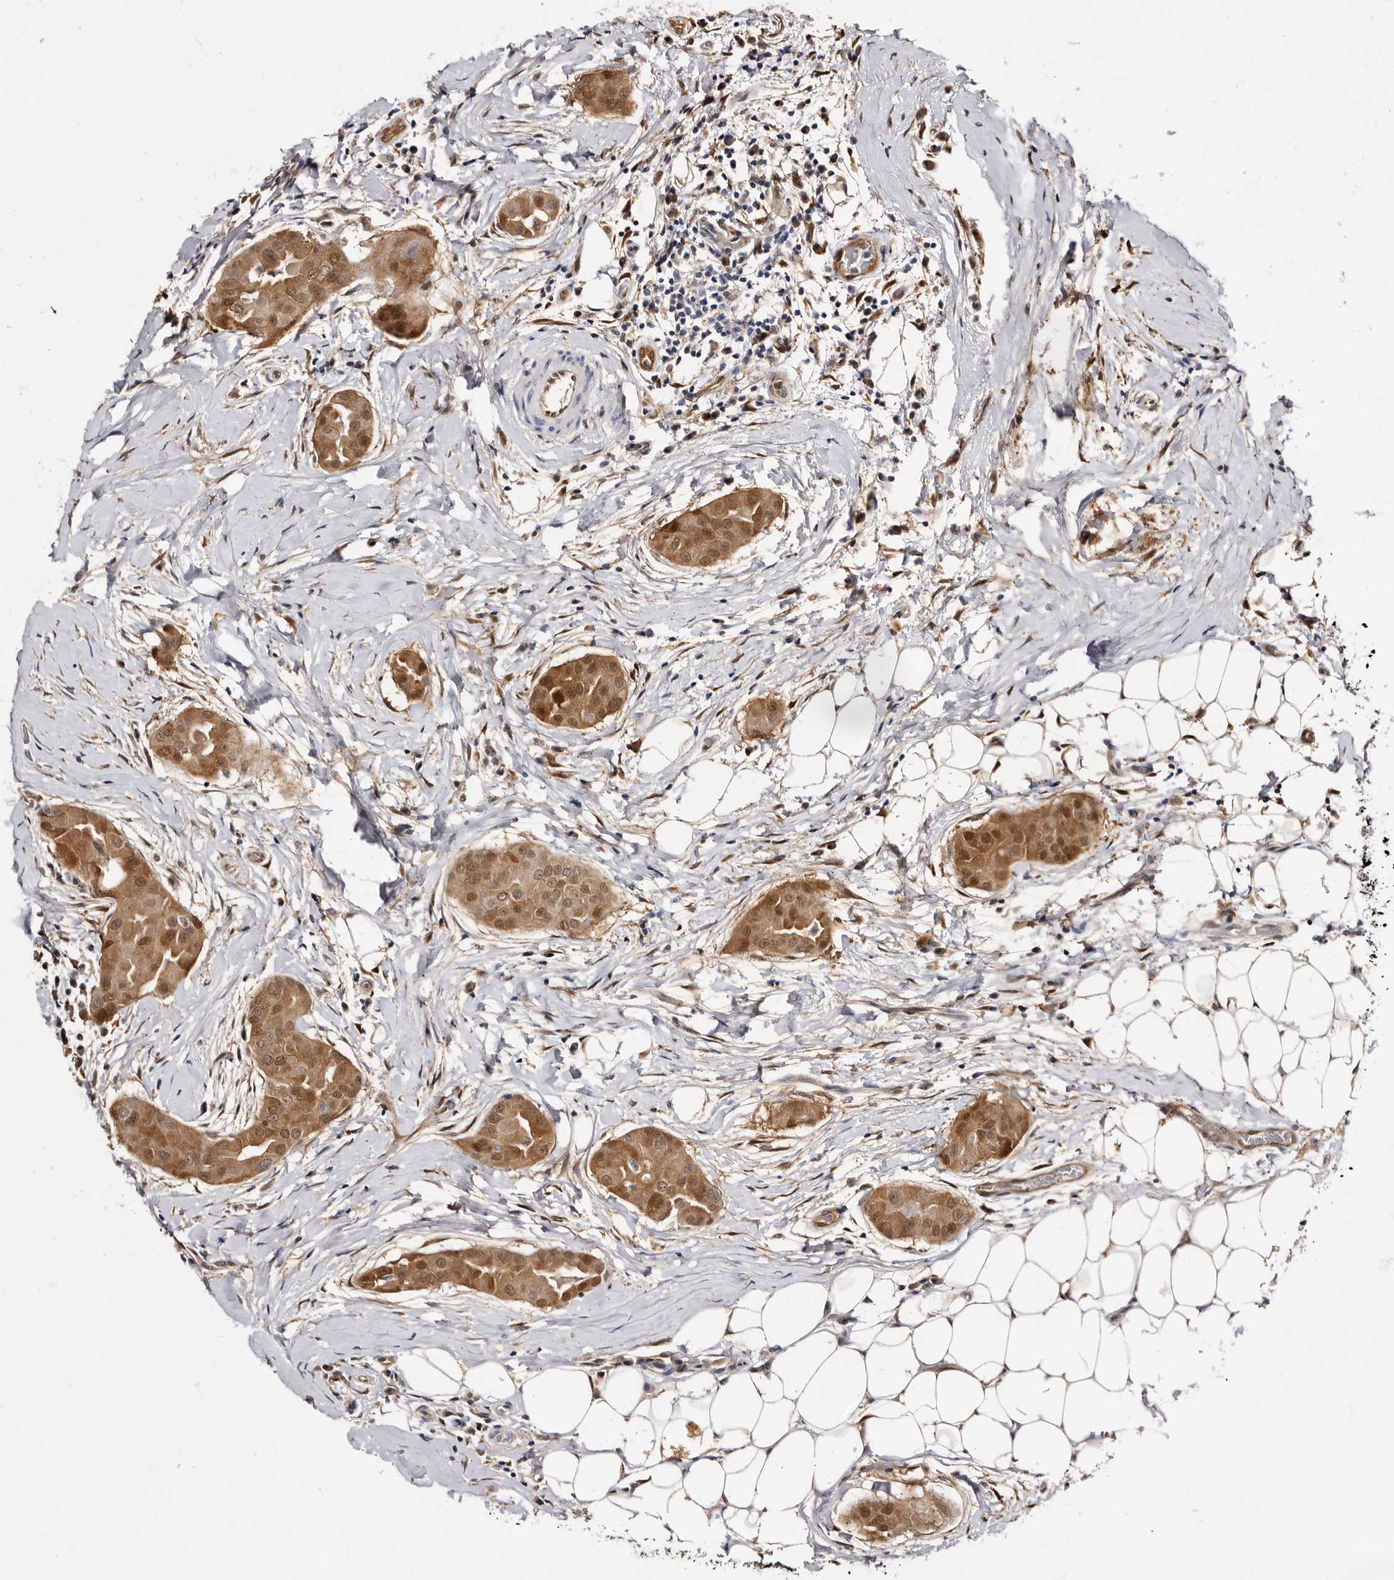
{"staining": {"intensity": "moderate", "quantity": ">75%", "location": "cytoplasmic/membranous,nuclear"}, "tissue": "thyroid cancer", "cell_type": "Tumor cells", "image_type": "cancer", "snomed": [{"axis": "morphology", "description": "Papillary adenocarcinoma, NOS"}, {"axis": "topography", "description": "Thyroid gland"}], "caption": "Protein staining reveals moderate cytoplasmic/membranous and nuclear positivity in approximately >75% of tumor cells in thyroid cancer (papillary adenocarcinoma).", "gene": "TP53I3", "patient": {"sex": "male", "age": 33}}